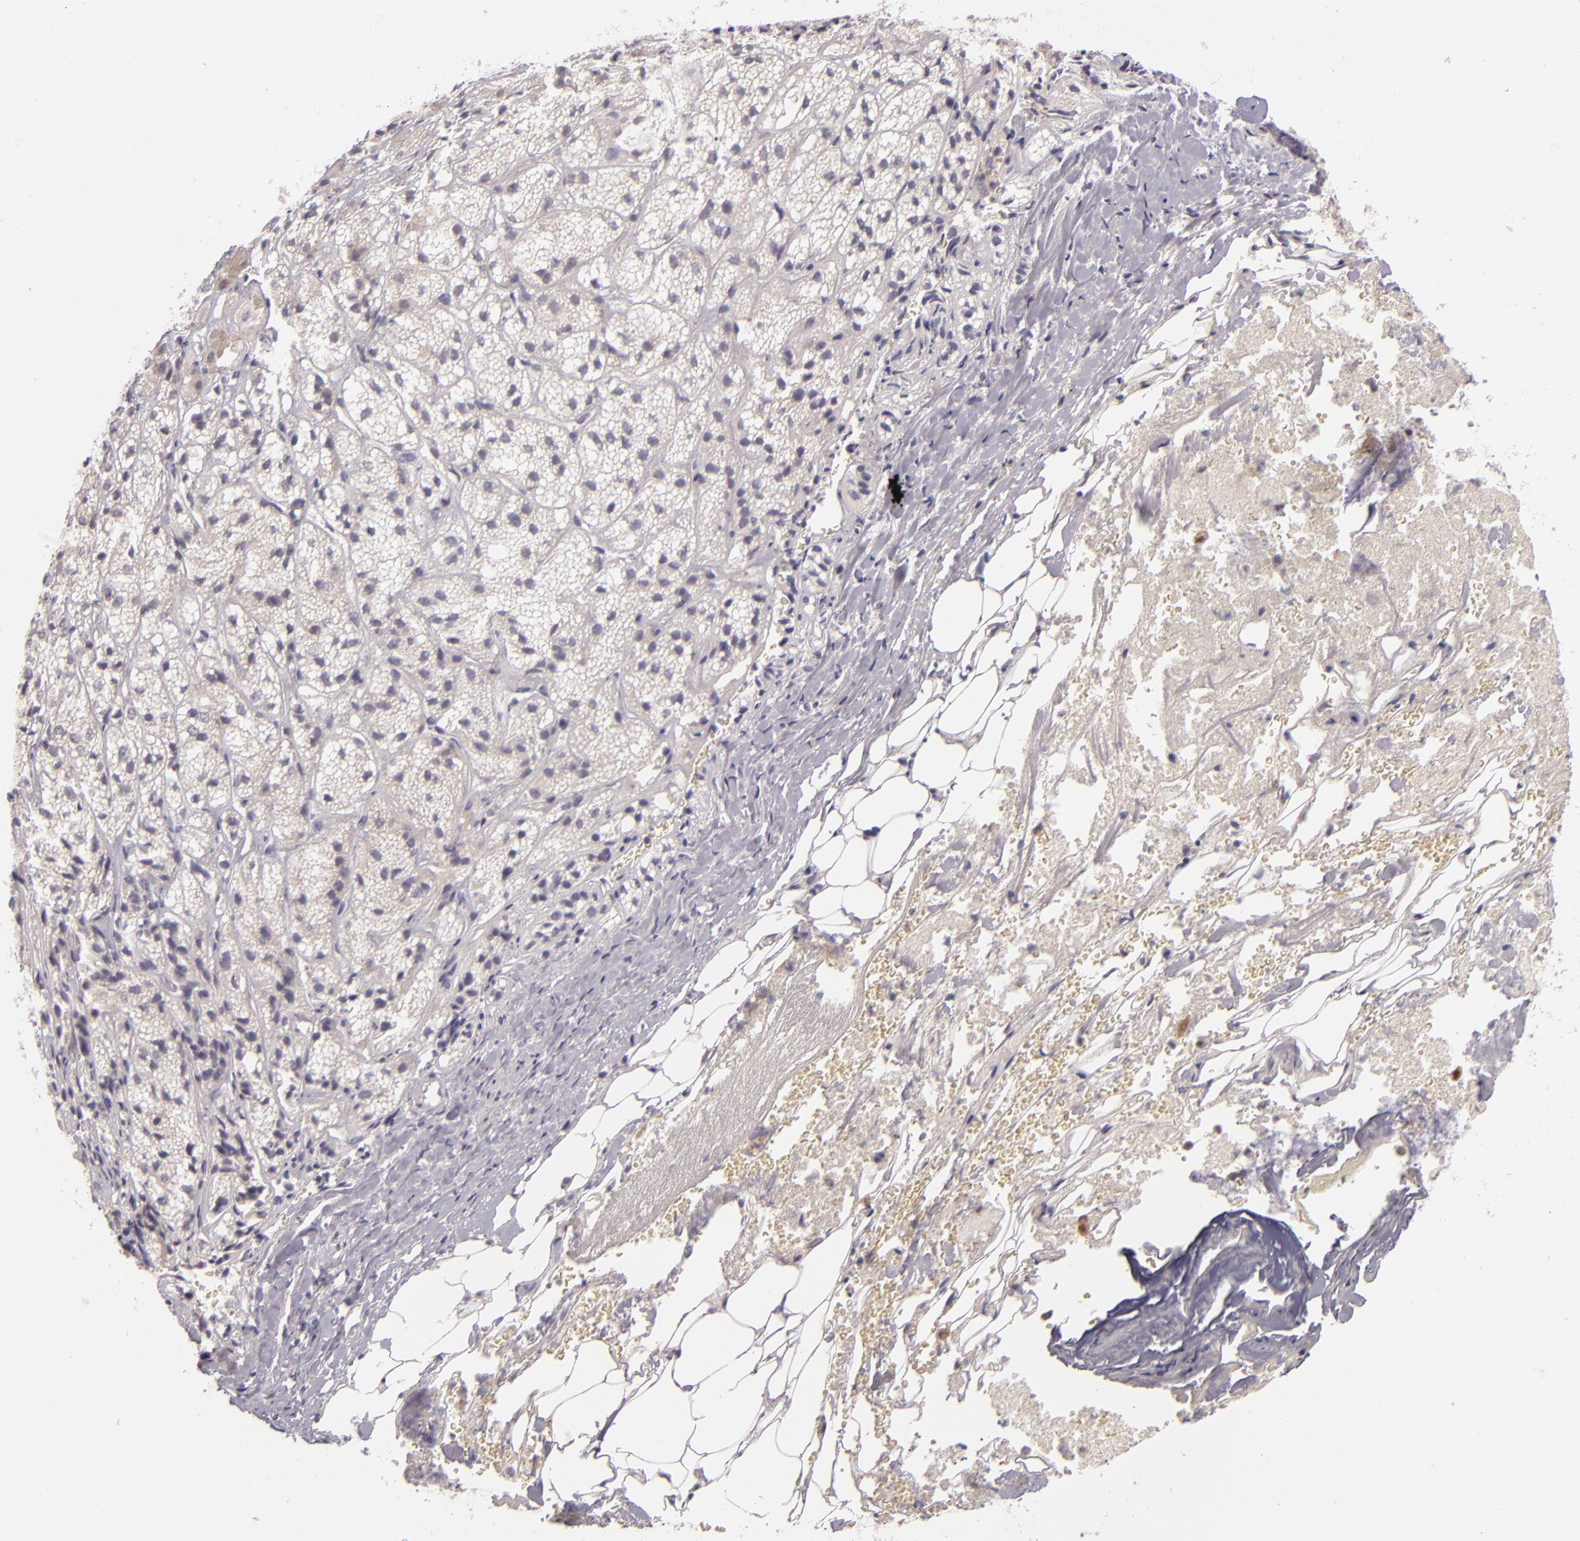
{"staining": {"intensity": "negative", "quantity": "none", "location": "none"}, "tissue": "adrenal gland", "cell_type": "Glandular cells", "image_type": "normal", "snomed": [{"axis": "morphology", "description": "Normal tissue, NOS"}, {"axis": "topography", "description": "Adrenal gland"}], "caption": "This is an immunohistochemistry (IHC) image of normal human adrenal gland. There is no positivity in glandular cells.", "gene": "CSE1L", "patient": {"sex": "female", "age": 71}}